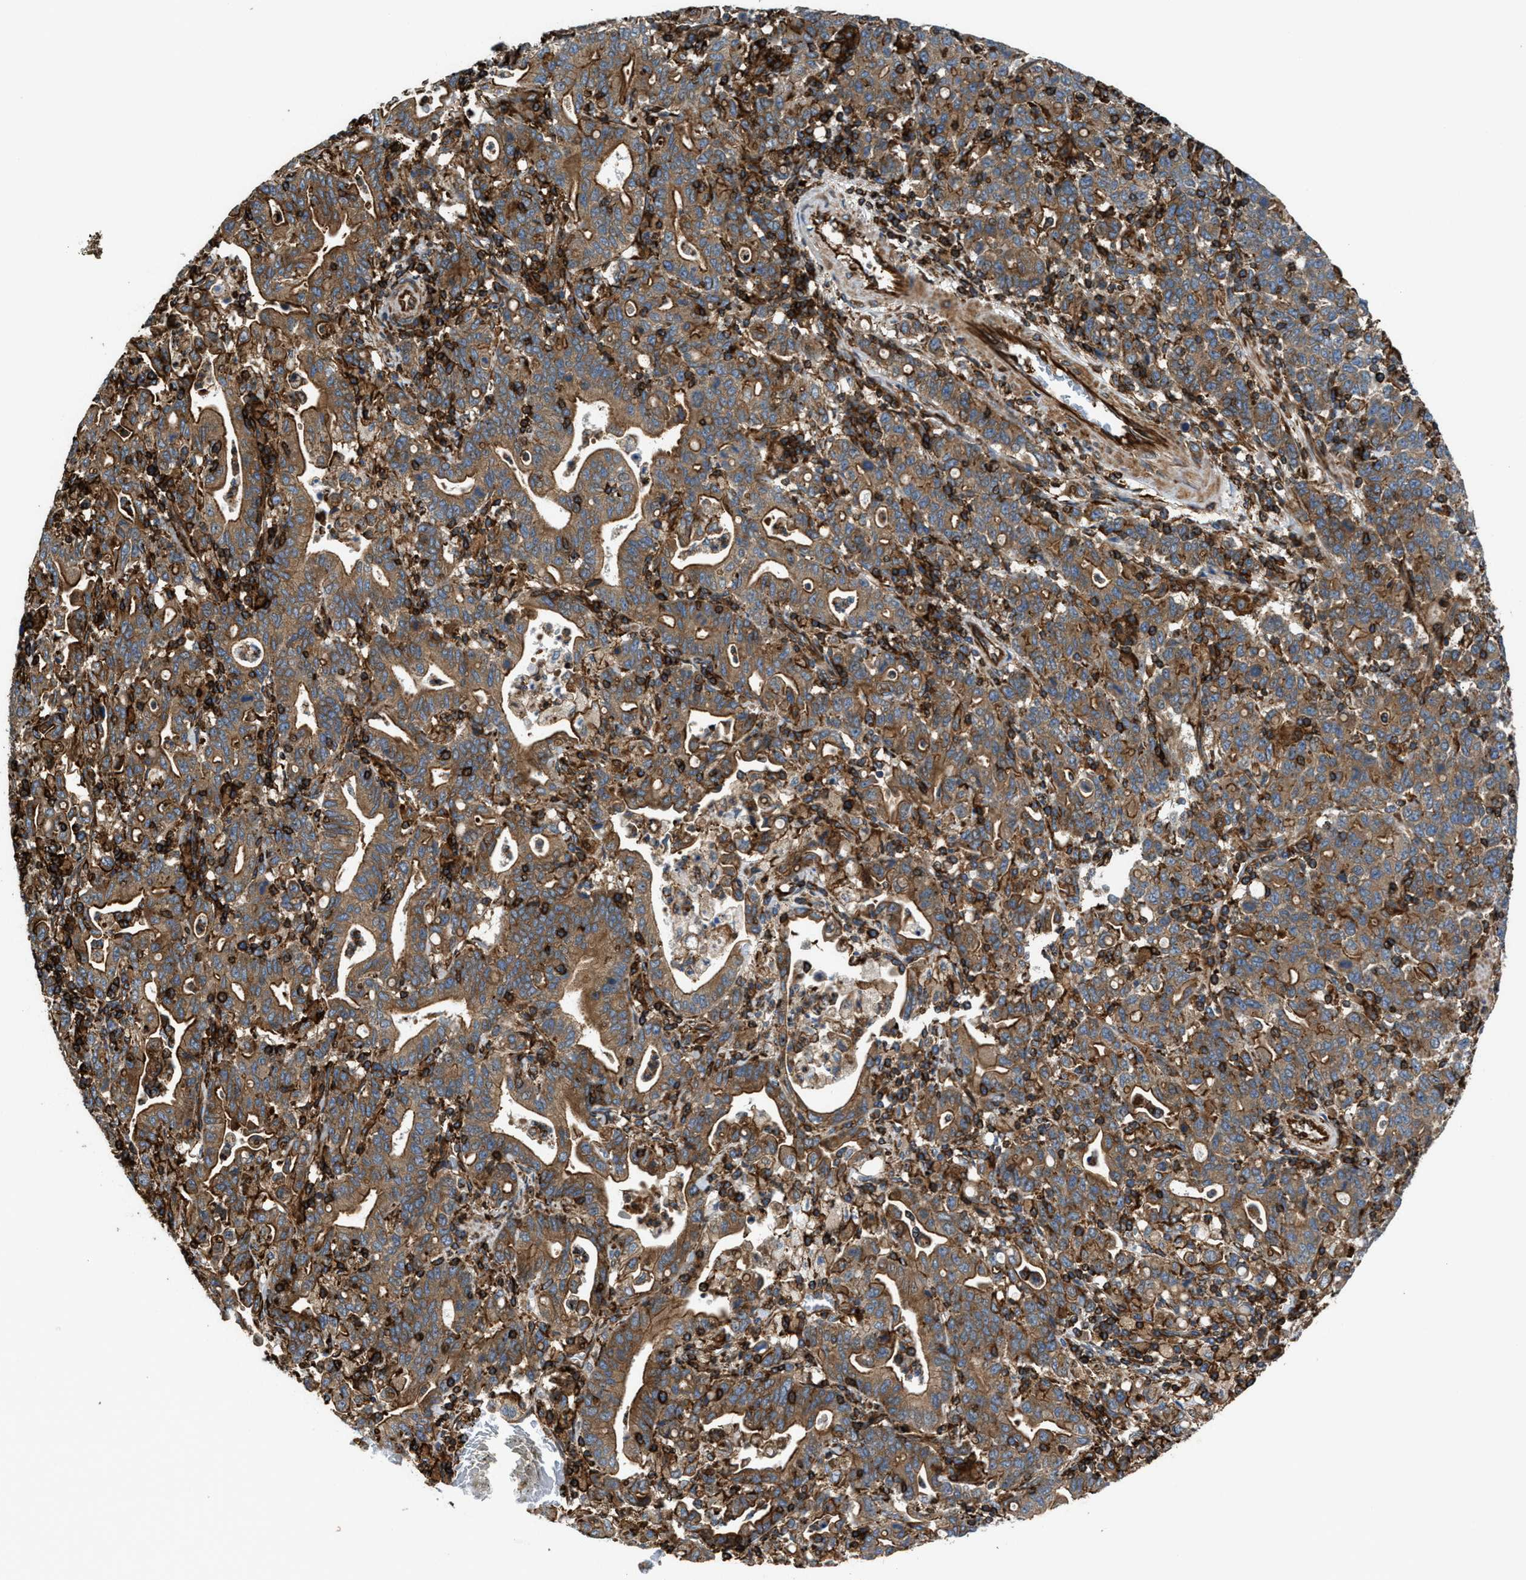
{"staining": {"intensity": "moderate", "quantity": ">75%", "location": "cytoplasmic/membranous"}, "tissue": "stomach cancer", "cell_type": "Tumor cells", "image_type": "cancer", "snomed": [{"axis": "morphology", "description": "Adenocarcinoma, NOS"}, {"axis": "topography", "description": "Stomach, upper"}], "caption": "Protein expression analysis of stomach cancer (adenocarcinoma) shows moderate cytoplasmic/membranous expression in about >75% of tumor cells.", "gene": "EGLN1", "patient": {"sex": "male", "age": 69}}